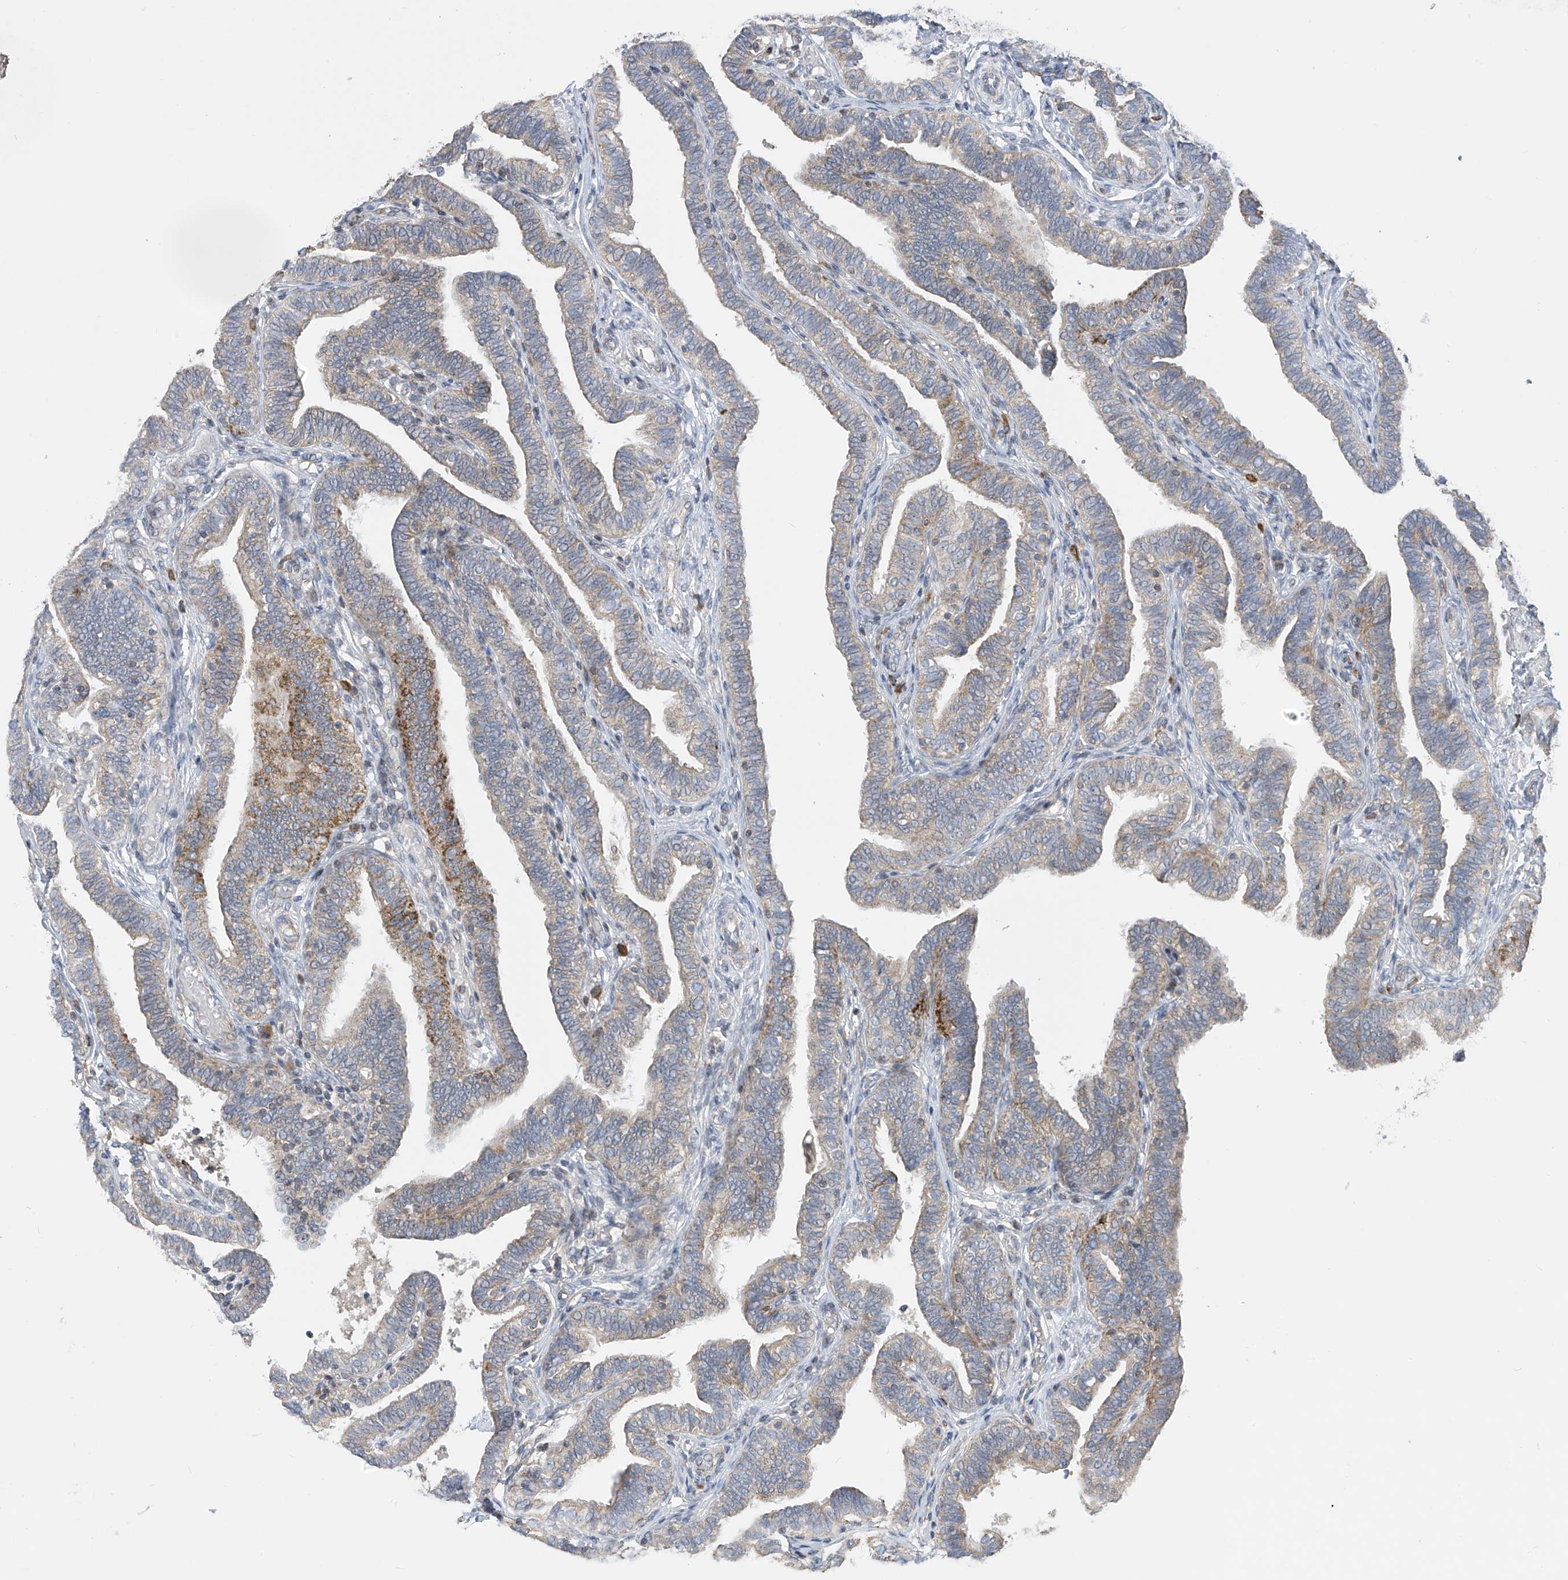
{"staining": {"intensity": "strong", "quantity": "25%-75%", "location": "cytoplasmic/membranous"}, "tissue": "fallopian tube", "cell_type": "Glandular cells", "image_type": "normal", "snomed": [{"axis": "morphology", "description": "Normal tissue, NOS"}, {"axis": "topography", "description": "Fallopian tube"}], "caption": "Fallopian tube stained with immunohistochemistry displays strong cytoplasmic/membranous expression in approximately 25%-75% of glandular cells.", "gene": "SLCO4A1", "patient": {"sex": "female", "age": 39}}